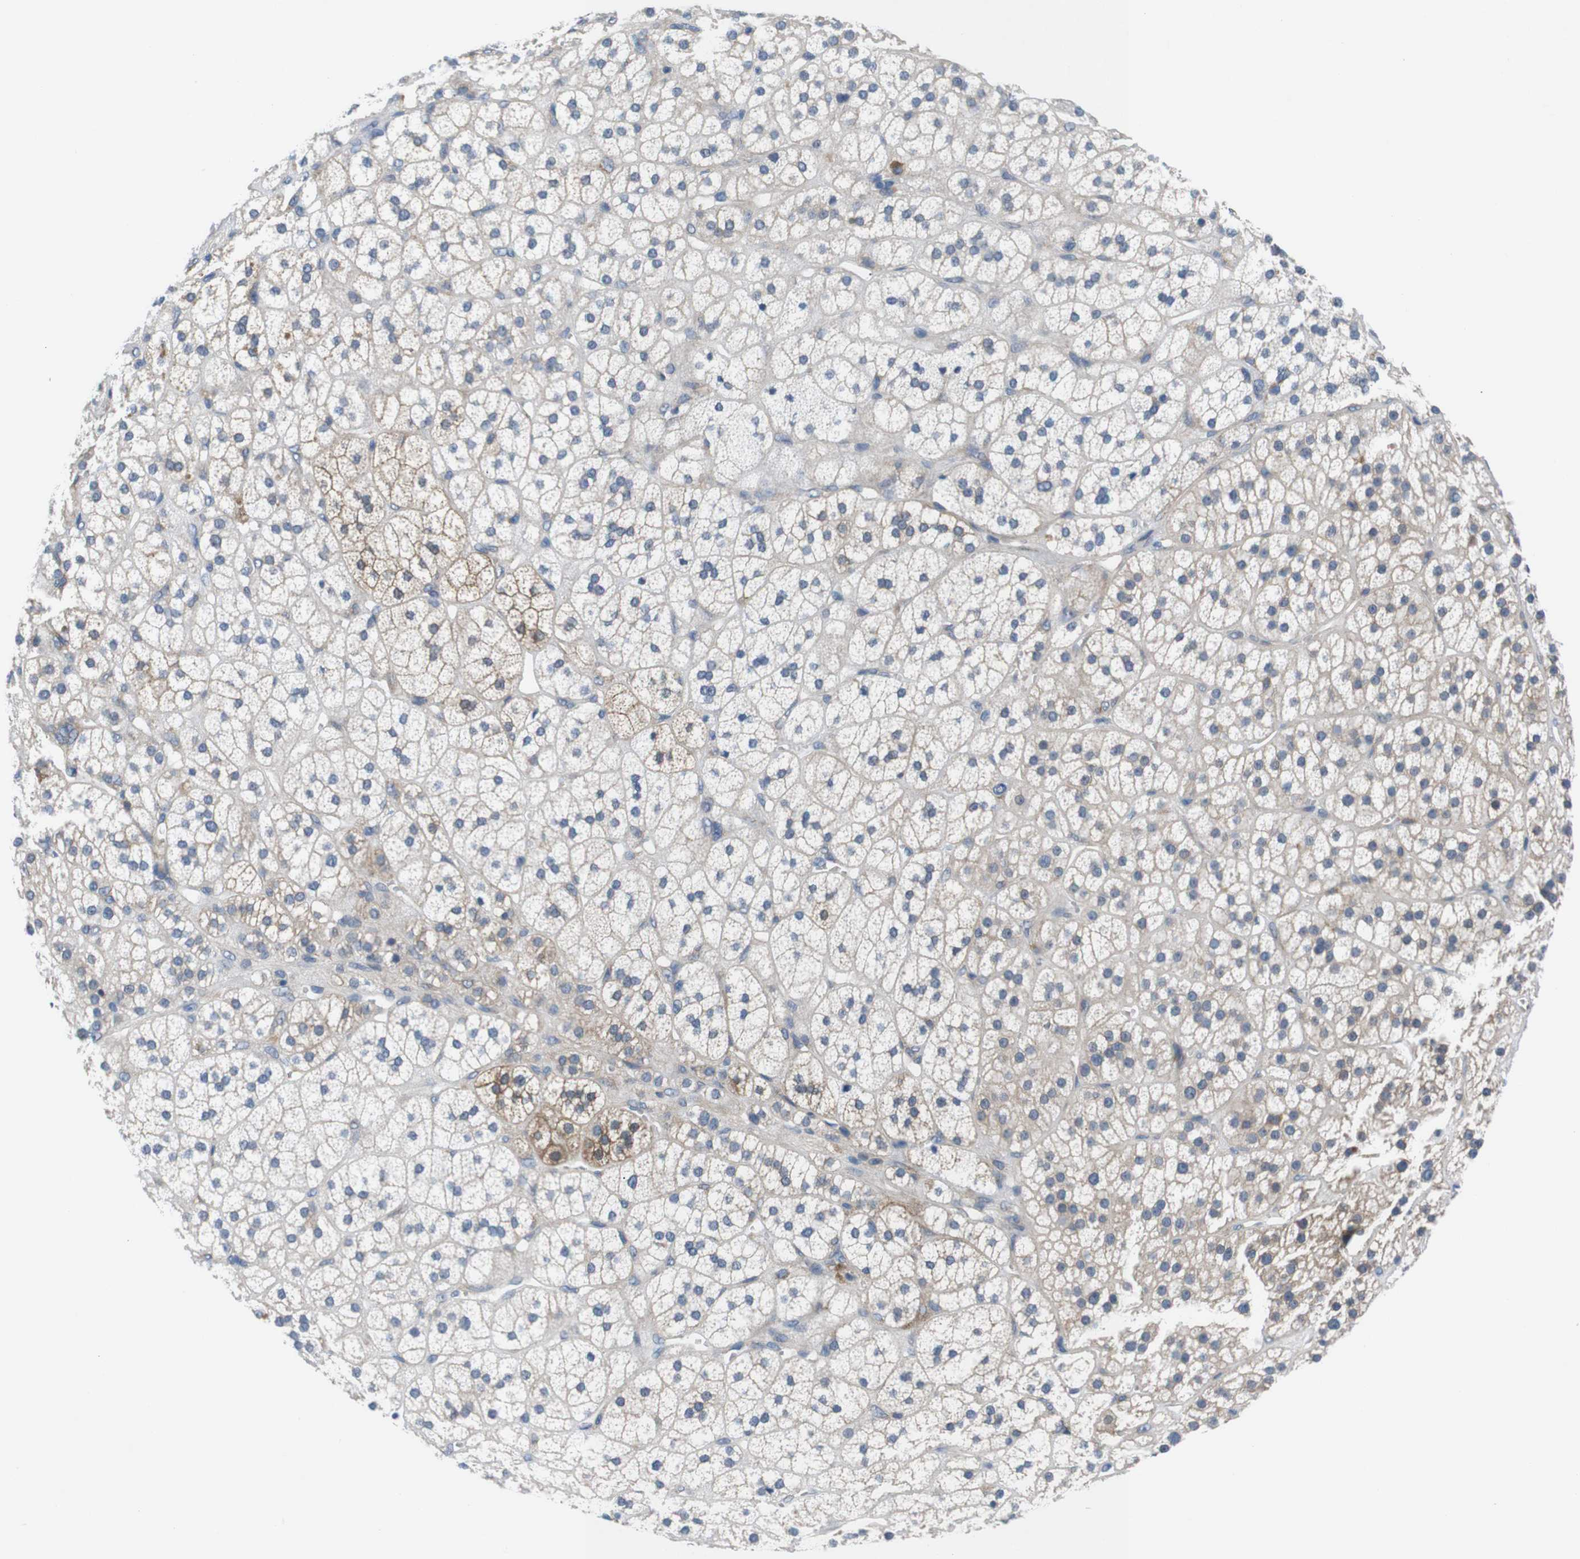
{"staining": {"intensity": "moderate", "quantity": "25%-75%", "location": "cytoplasmic/membranous"}, "tissue": "adrenal gland", "cell_type": "Glandular cells", "image_type": "normal", "snomed": [{"axis": "morphology", "description": "Normal tissue, NOS"}, {"axis": "topography", "description": "Adrenal gland"}], "caption": "Immunohistochemistry (IHC) histopathology image of unremarkable adrenal gland: adrenal gland stained using IHC shows medium levels of moderate protein expression localized specifically in the cytoplasmic/membranous of glandular cells, appearing as a cytoplasmic/membranous brown color.", "gene": "JAK1", "patient": {"sex": "male", "age": 56}}